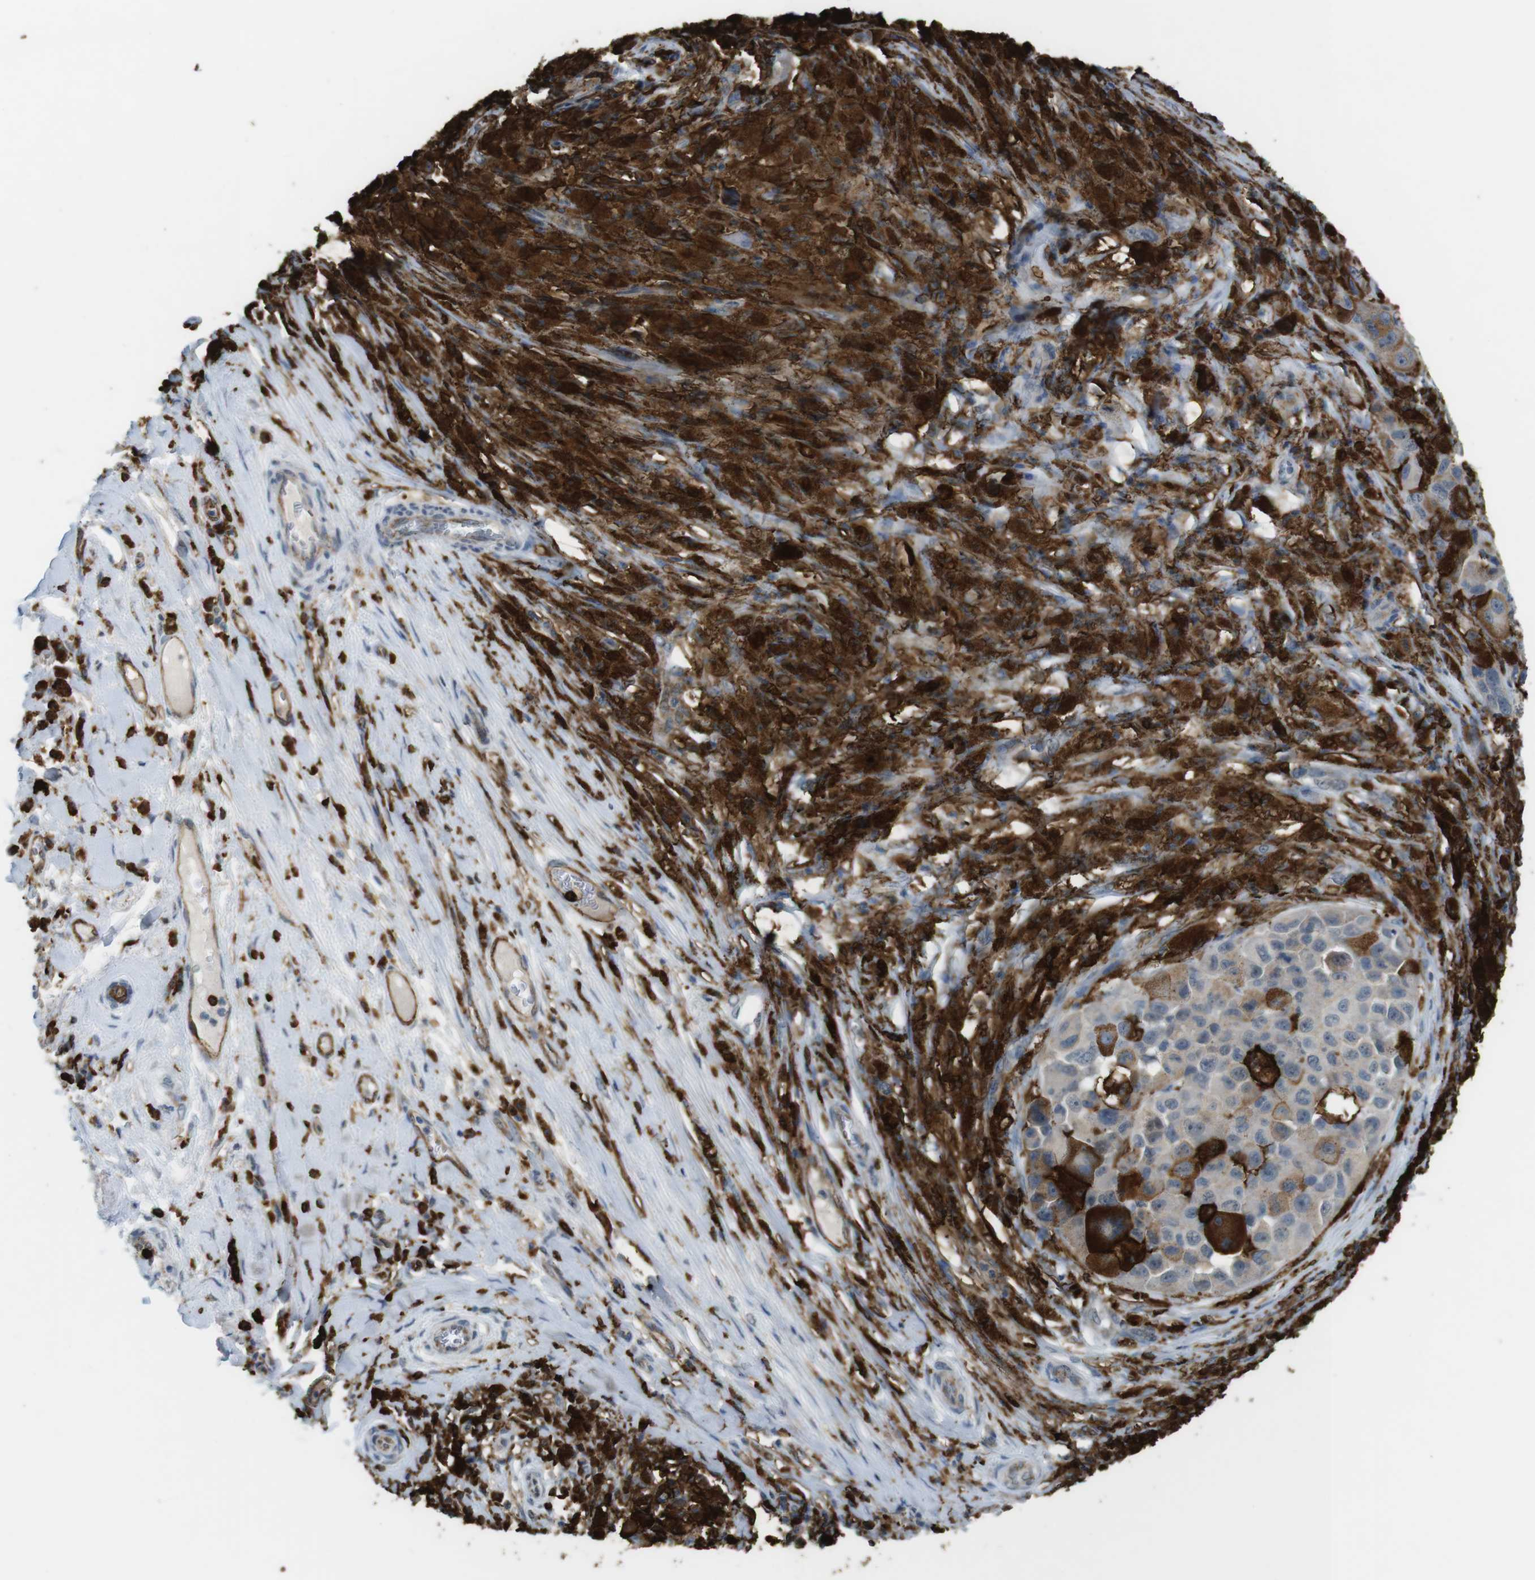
{"staining": {"intensity": "moderate", "quantity": "25%-75%", "location": "cytoplasmic/membranous"}, "tissue": "melanoma", "cell_type": "Tumor cells", "image_type": "cancer", "snomed": [{"axis": "morphology", "description": "Malignant melanoma, NOS"}, {"axis": "topography", "description": "Skin"}], "caption": "IHC (DAB) staining of malignant melanoma demonstrates moderate cytoplasmic/membranous protein expression in about 25%-75% of tumor cells.", "gene": "HLA-DRA", "patient": {"sex": "male", "age": 96}}